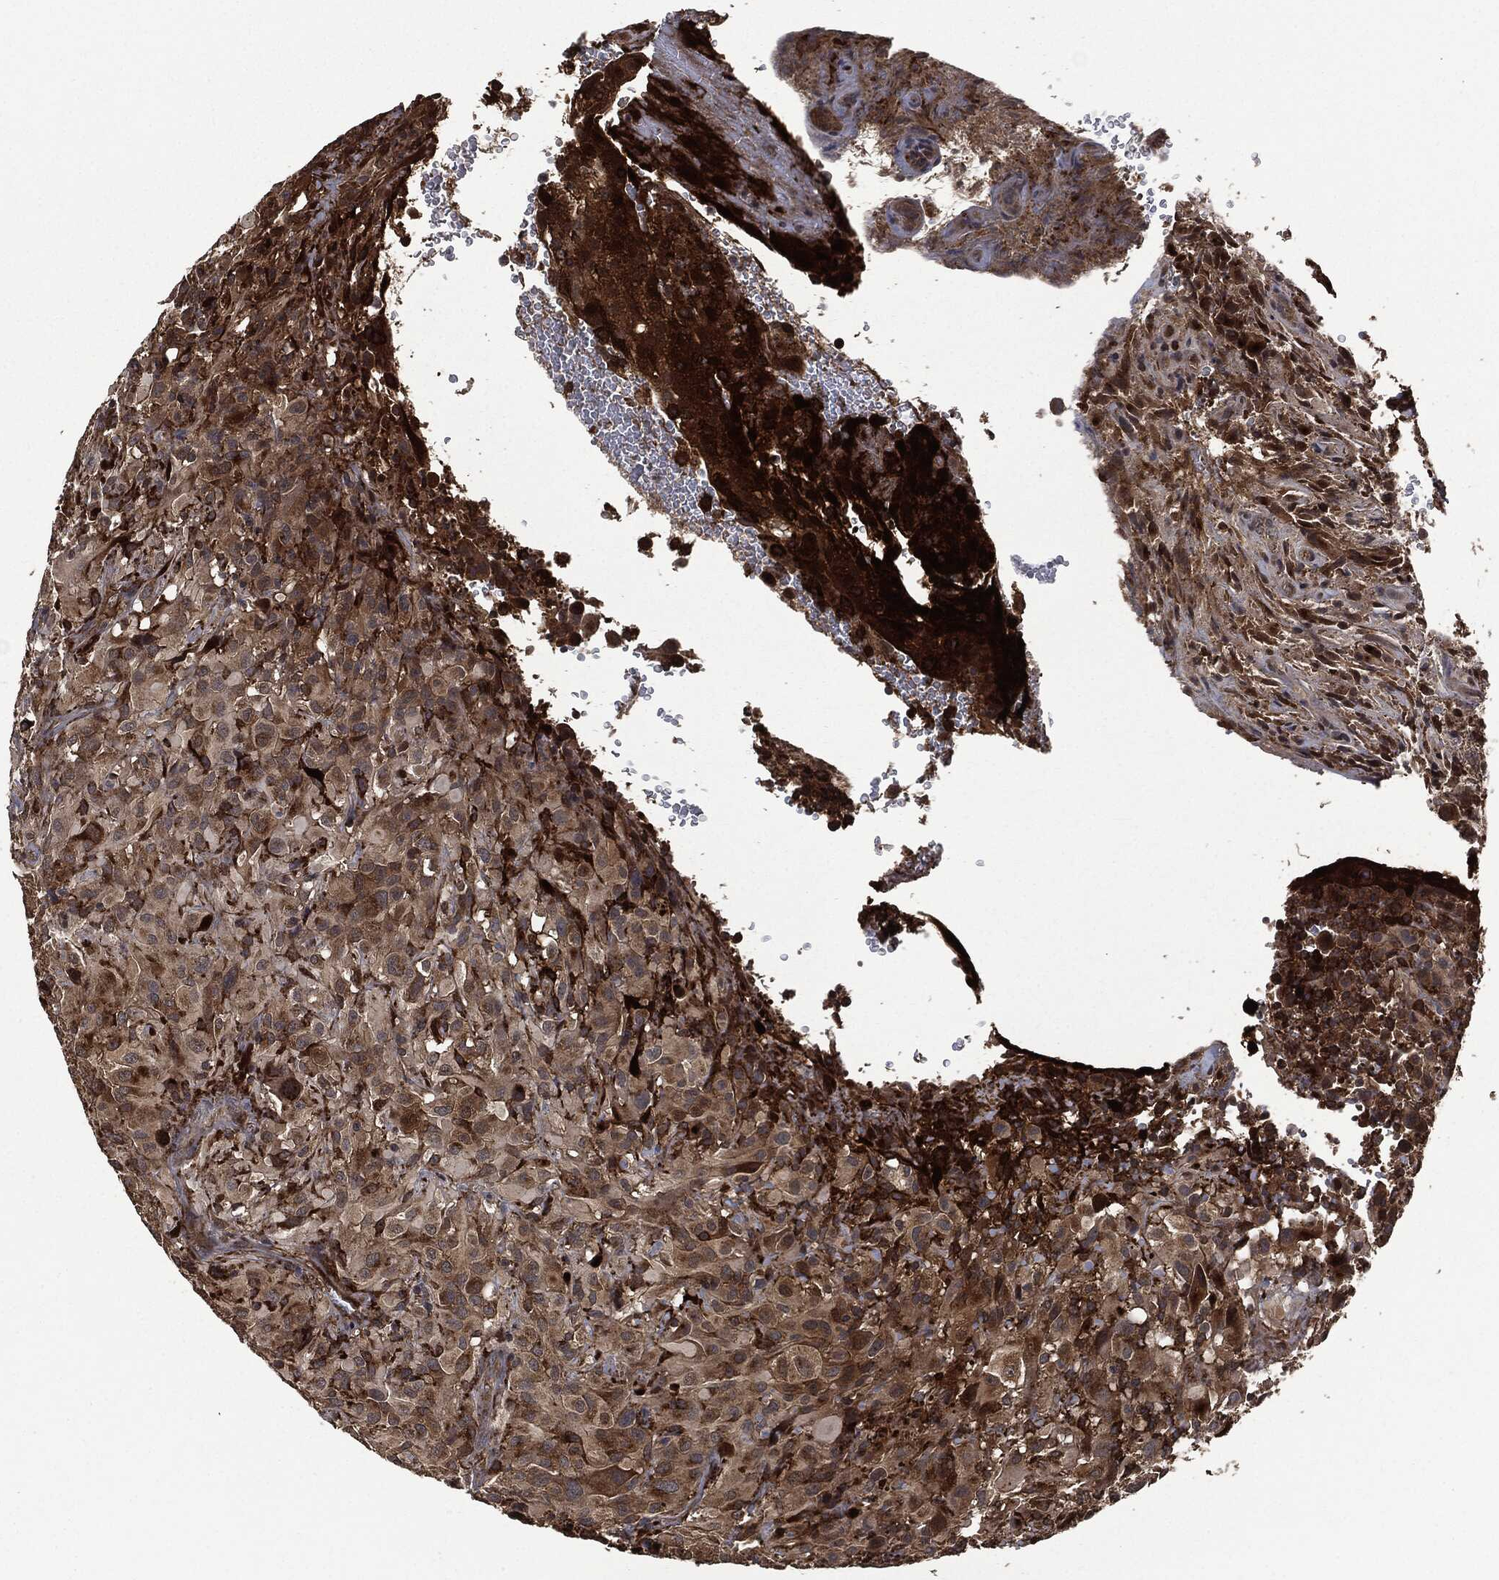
{"staining": {"intensity": "moderate", "quantity": "<25%", "location": "cytoplasmic/membranous"}, "tissue": "glioma", "cell_type": "Tumor cells", "image_type": "cancer", "snomed": [{"axis": "morphology", "description": "Glioma, malignant, High grade"}, {"axis": "topography", "description": "Cerebral cortex"}], "caption": "An image showing moderate cytoplasmic/membranous positivity in about <25% of tumor cells in malignant high-grade glioma, as visualized by brown immunohistochemical staining.", "gene": "CRABP2", "patient": {"sex": "male", "age": 35}}